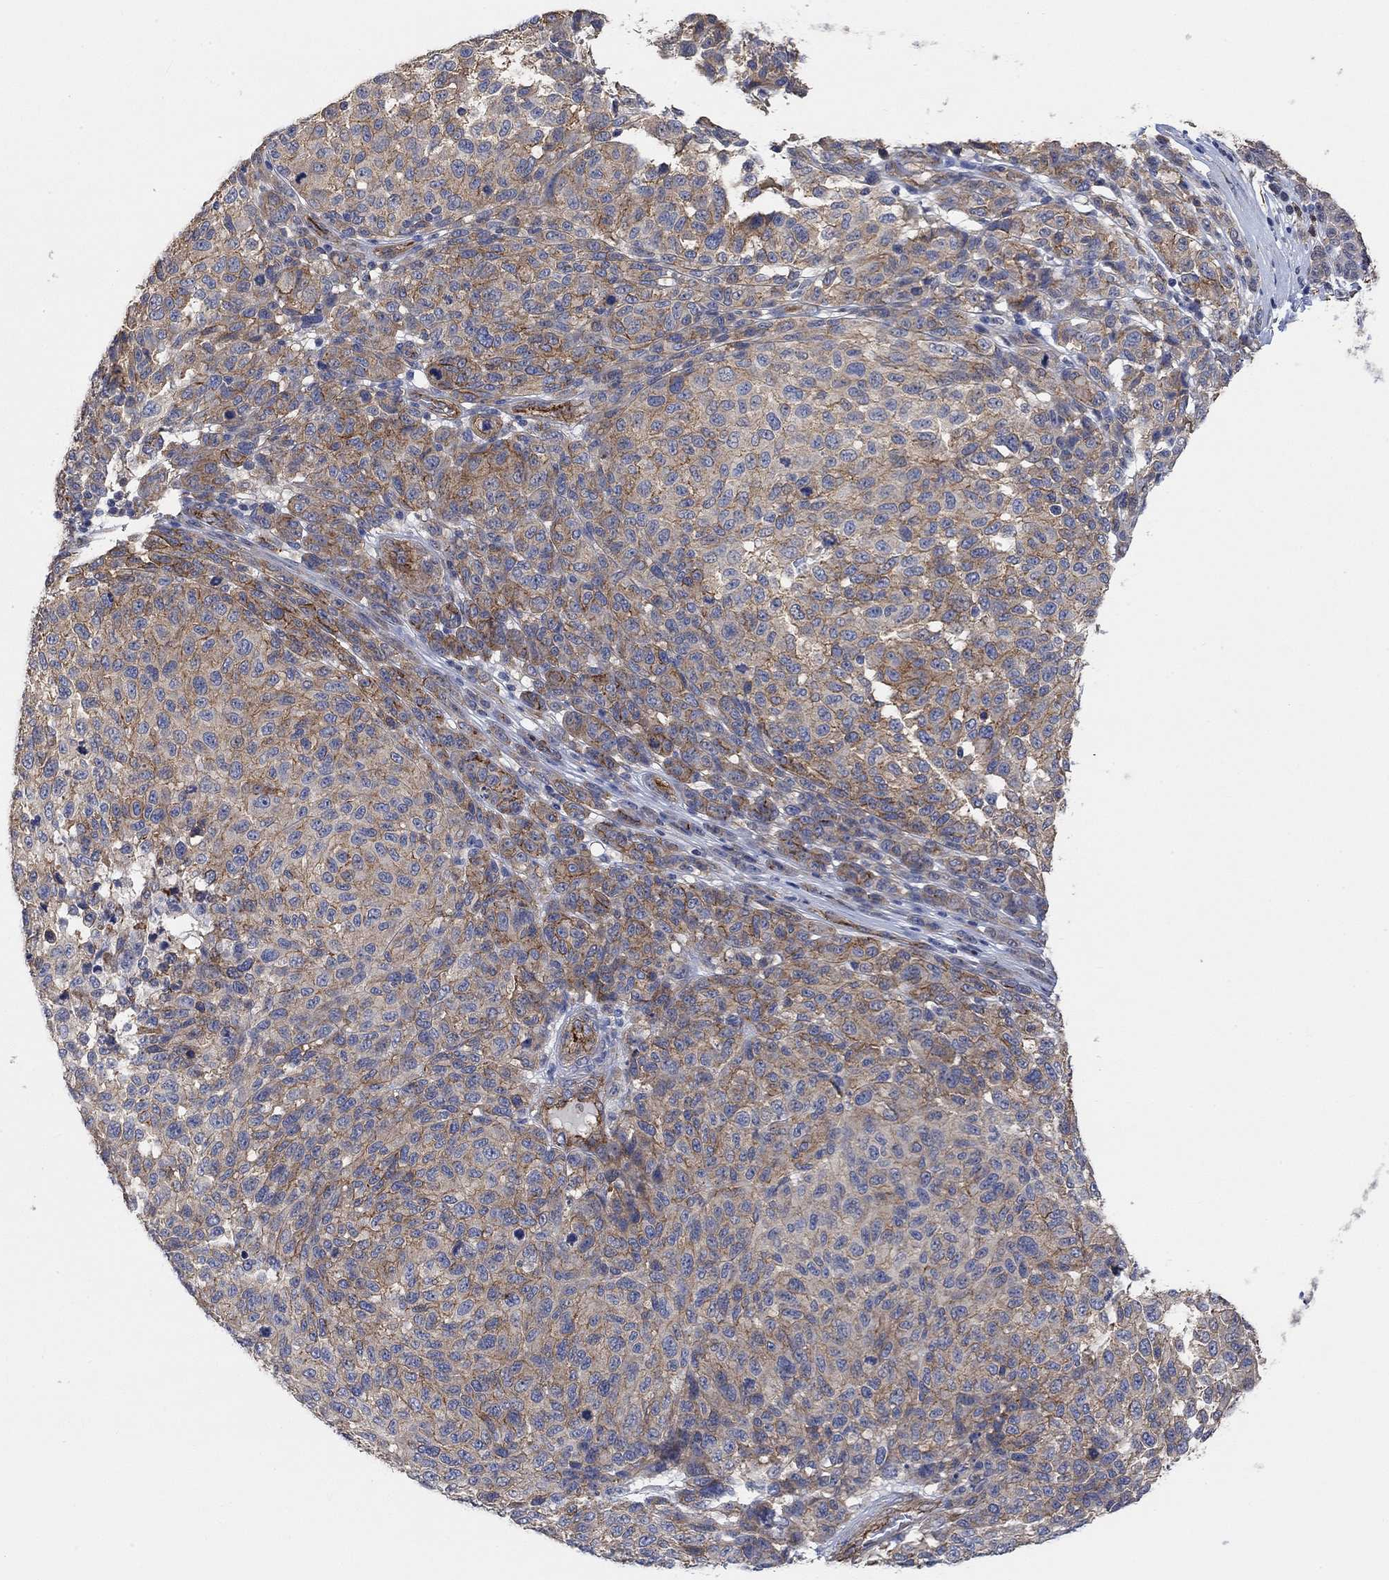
{"staining": {"intensity": "strong", "quantity": "<25%", "location": "cytoplasmic/membranous"}, "tissue": "melanoma", "cell_type": "Tumor cells", "image_type": "cancer", "snomed": [{"axis": "morphology", "description": "Malignant melanoma, NOS"}, {"axis": "topography", "description": "Skin"}], "caption": "A high-resolution histopathology image shows IHC staining of malignant melanoma, which exhibits strong cytoplasmic/membranous positivity in about <25% of tumor cells.", "gene": "SYT16", "patient": {"sex": "male", "age": 59}}